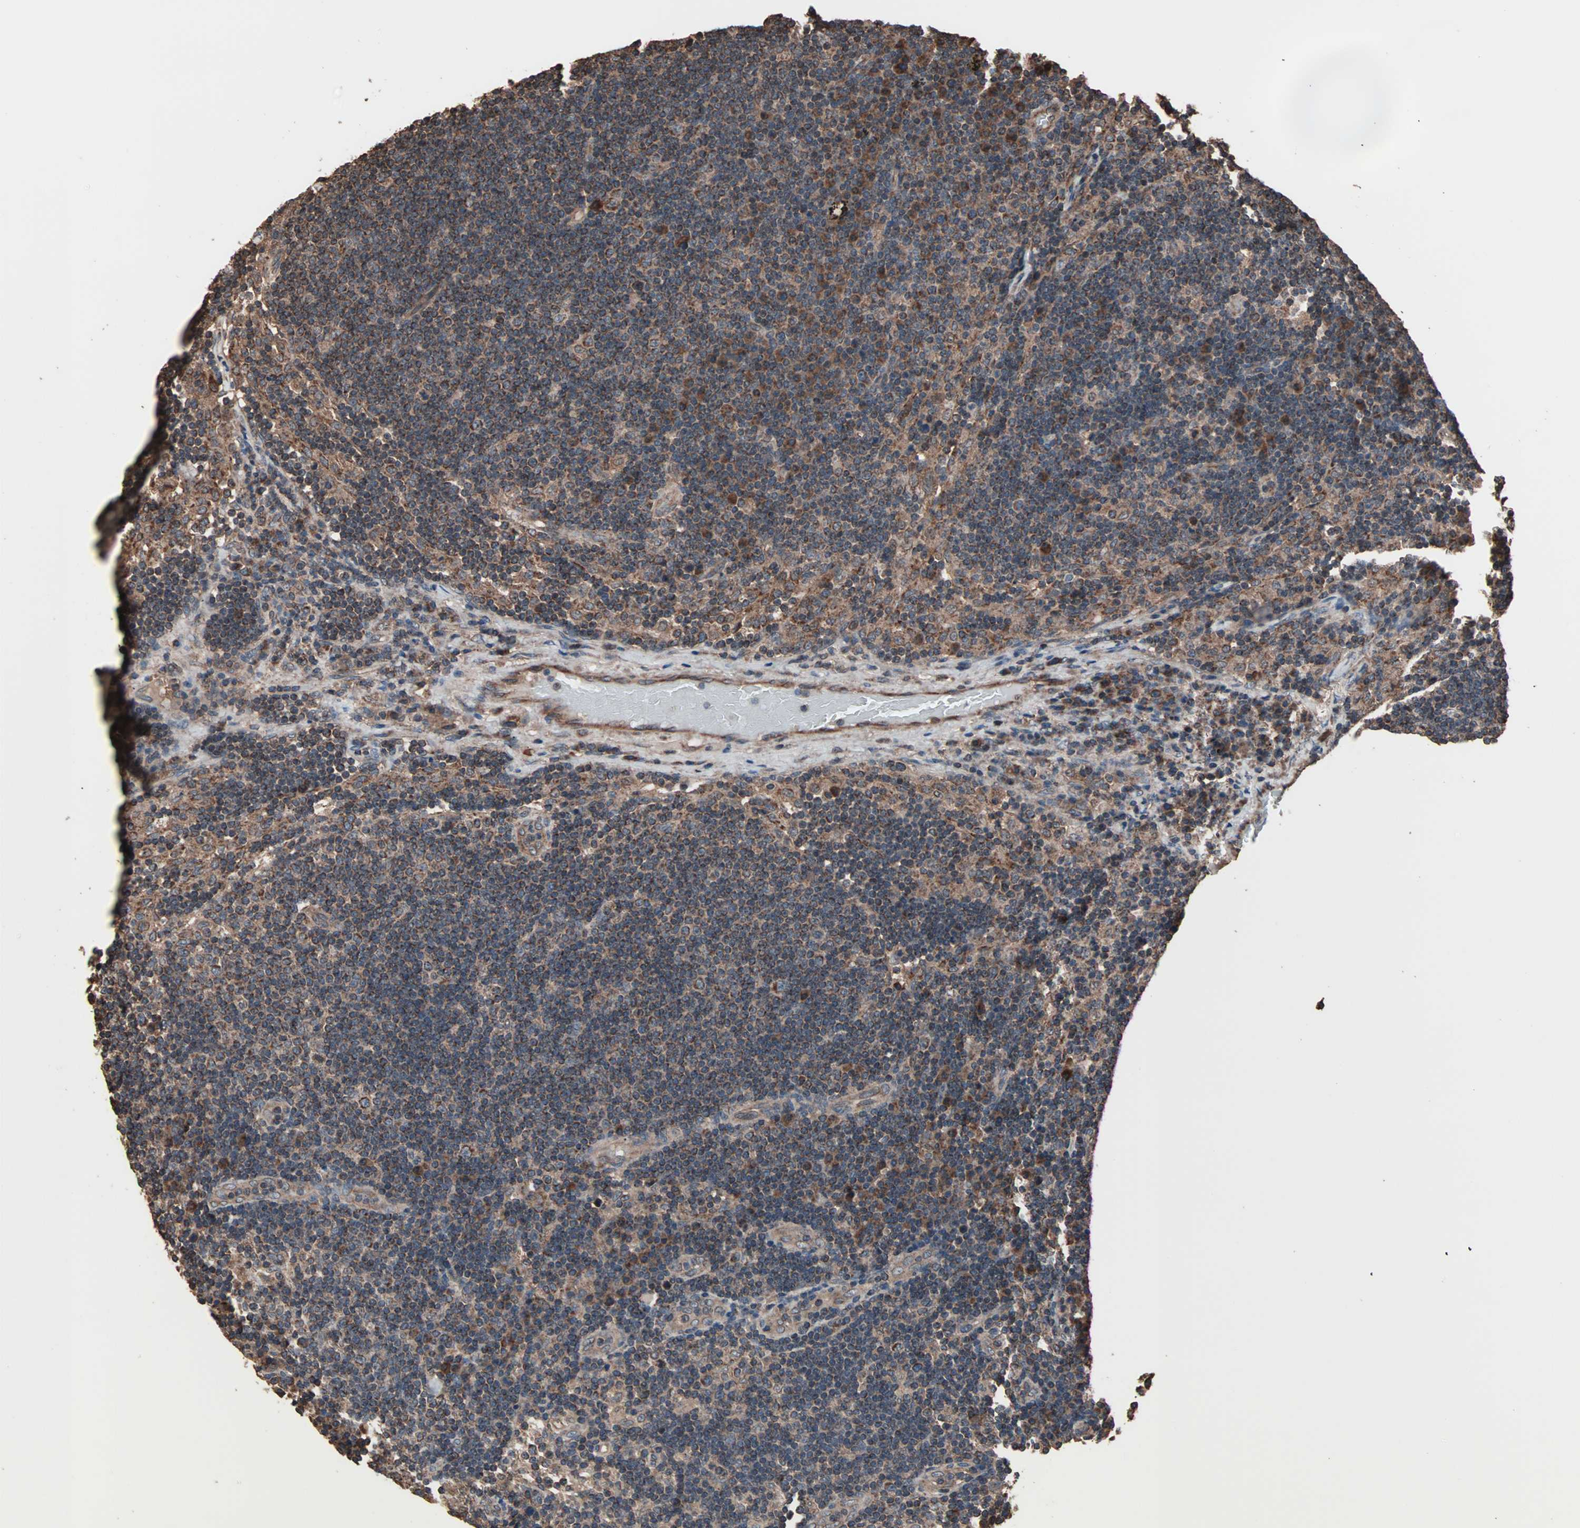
{"staining": {"intensity": "strong", "quantity": ">75%", "location": "cytoplasmic/membranous"}, "tissue": "lymph node", "cell_type": "Germinal center cells", "image_type": "normal", "snomed": [{"axis": "morphology", "description": "Normal tissue, NOS"}, {"axis": "morphology", "description": "Squamous cell carcinoma, metastatic, NOS"}, {"axis": "topography", "description": "Lymph node"}], "caption": "Germinal center cells reveal strong cytoplasmic/membranous expression in about >75% of cells in unremarkable lymph node. The protein of interest is stained brown, and the nuclei are stained in blue (DAB (3,3'-diaminobenzidine) IHC with brightfield microscopy, high magnification).", "gene": "MRPL2", "patient": {"sex": "female", "age": 53}}